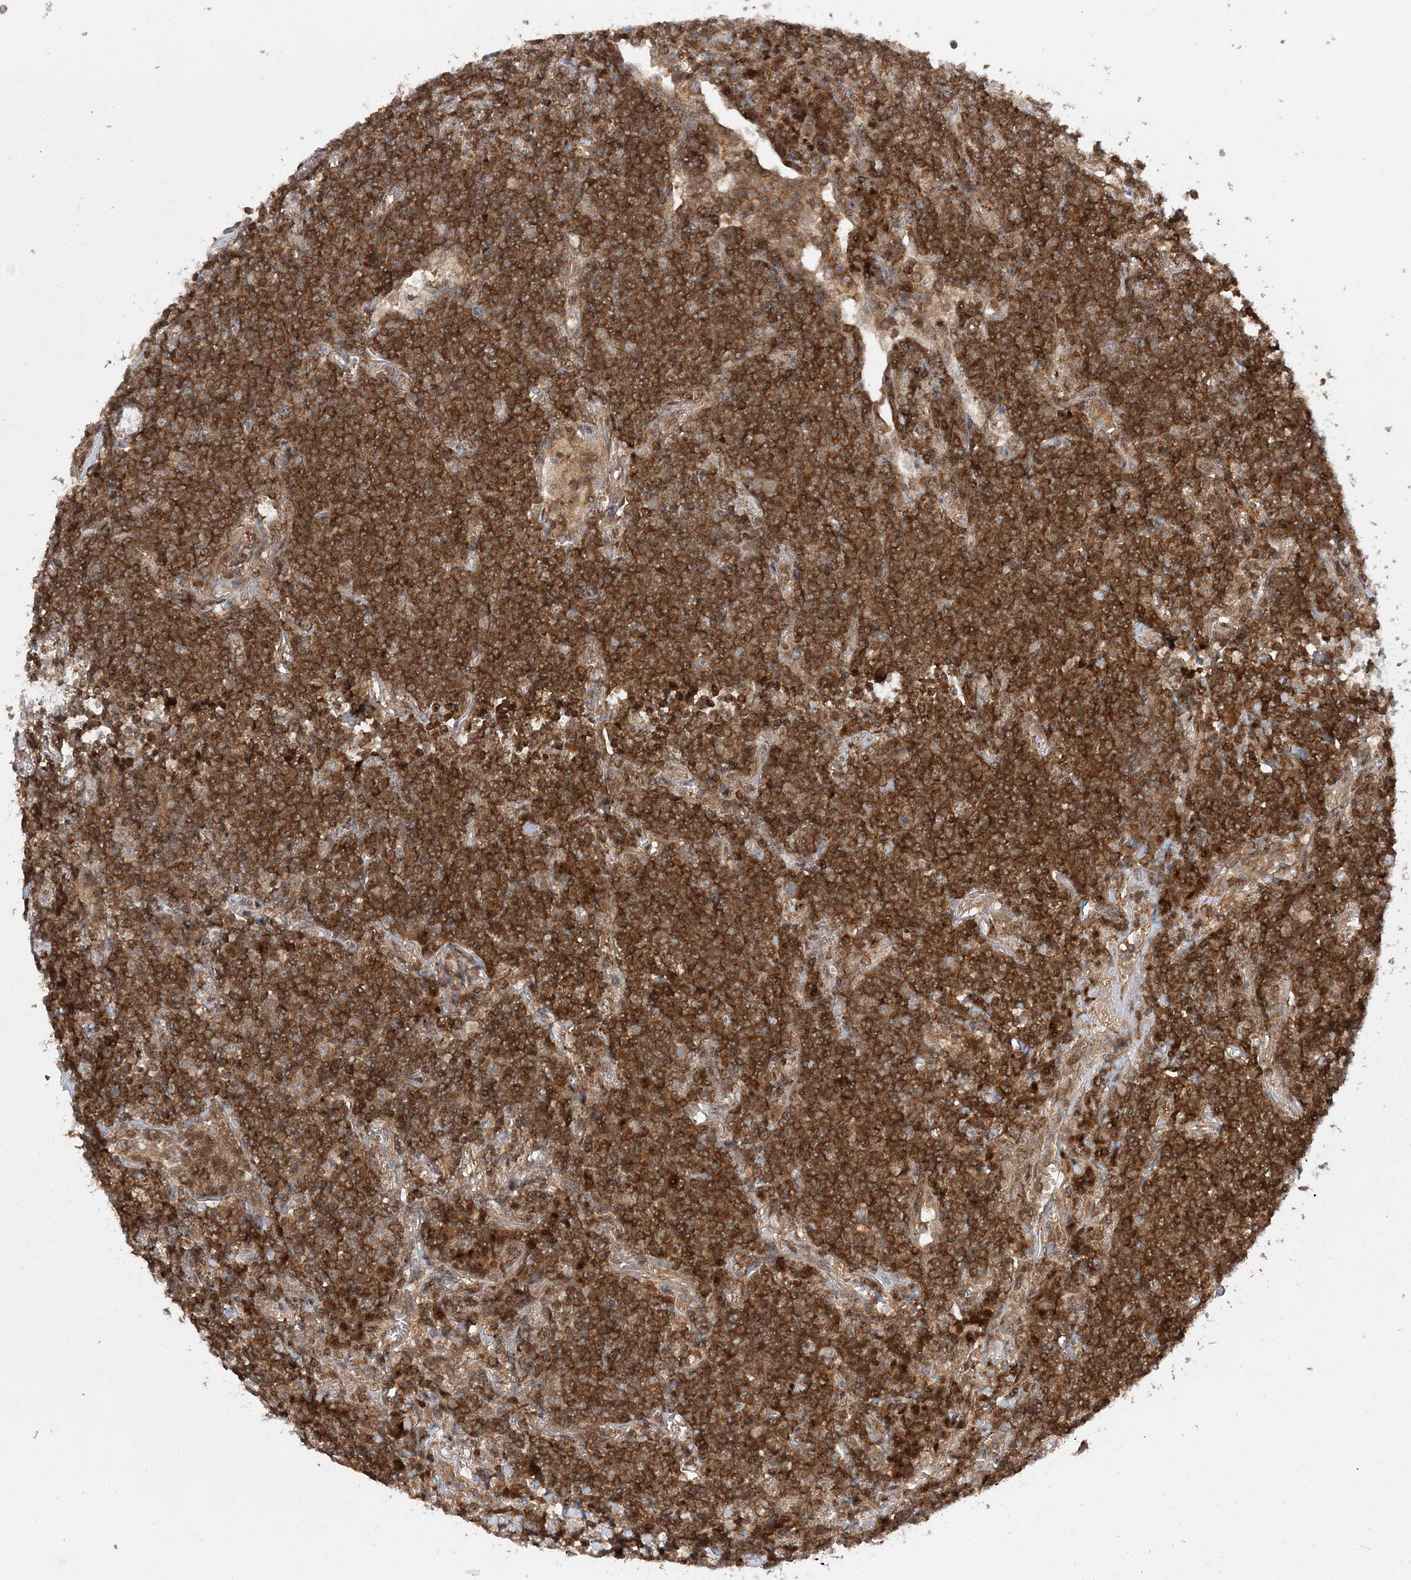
{"staining": {"intensity": "strong", "quantity": ">75%", "location": "cytoplasmic/membranous"}, "tissue": "lymphoma", "cell_type": "Tumor cells", "image_type": "cancer", "snomed": [{"axis": "morphology", "description": "Malignant lymphoma, non-Hodgkin's type, Low grade"}, {"axis": "topography", "description": "Lung"}], "caption": "DAB immunohistochemical staining of lymphoma shows strong cytoplasmic/membranous protein positivity in approximately >75% of tumor cells.", "gene": "NIF3L1", "patient": {"sex": "female", "age": 71}}